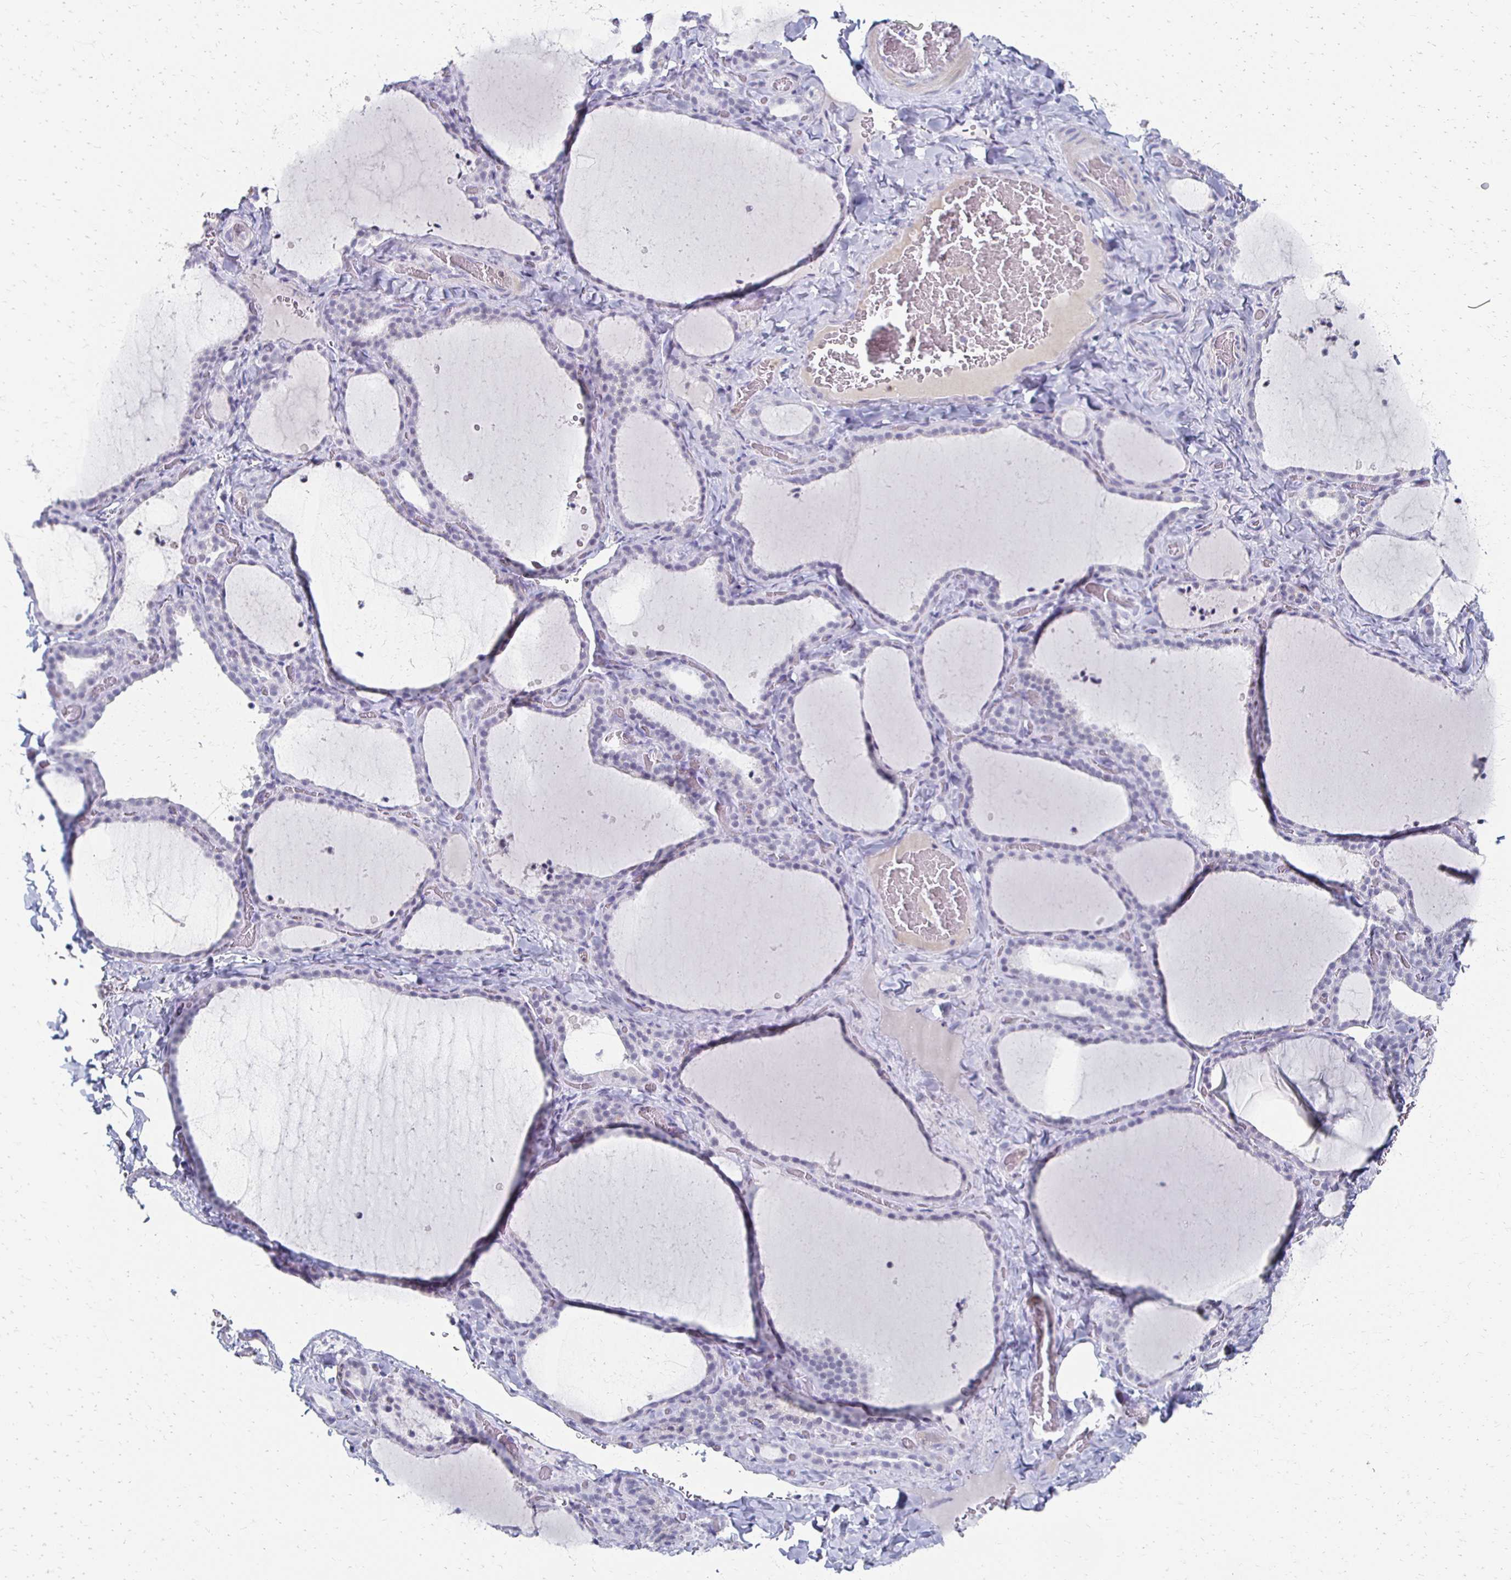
{"staining": {"intensity": "negative", "quantity": "none", "location": "none"}, "tissue": "thyroid gland", "cell_type": "Glandular cells", "image_type": "normal", "snomed": [{"axis": "morphology", "description": "Normal tissue, NOS"}, {"axis": "topography", "description": "Thyroid gland"}], "caption": "DAB immunohistochemical staining of normal human thyroid gland exhibits no significant staining in glandular cells.", "gene": "CXCR2", "patient": {"sex": "female", "age": 22}}